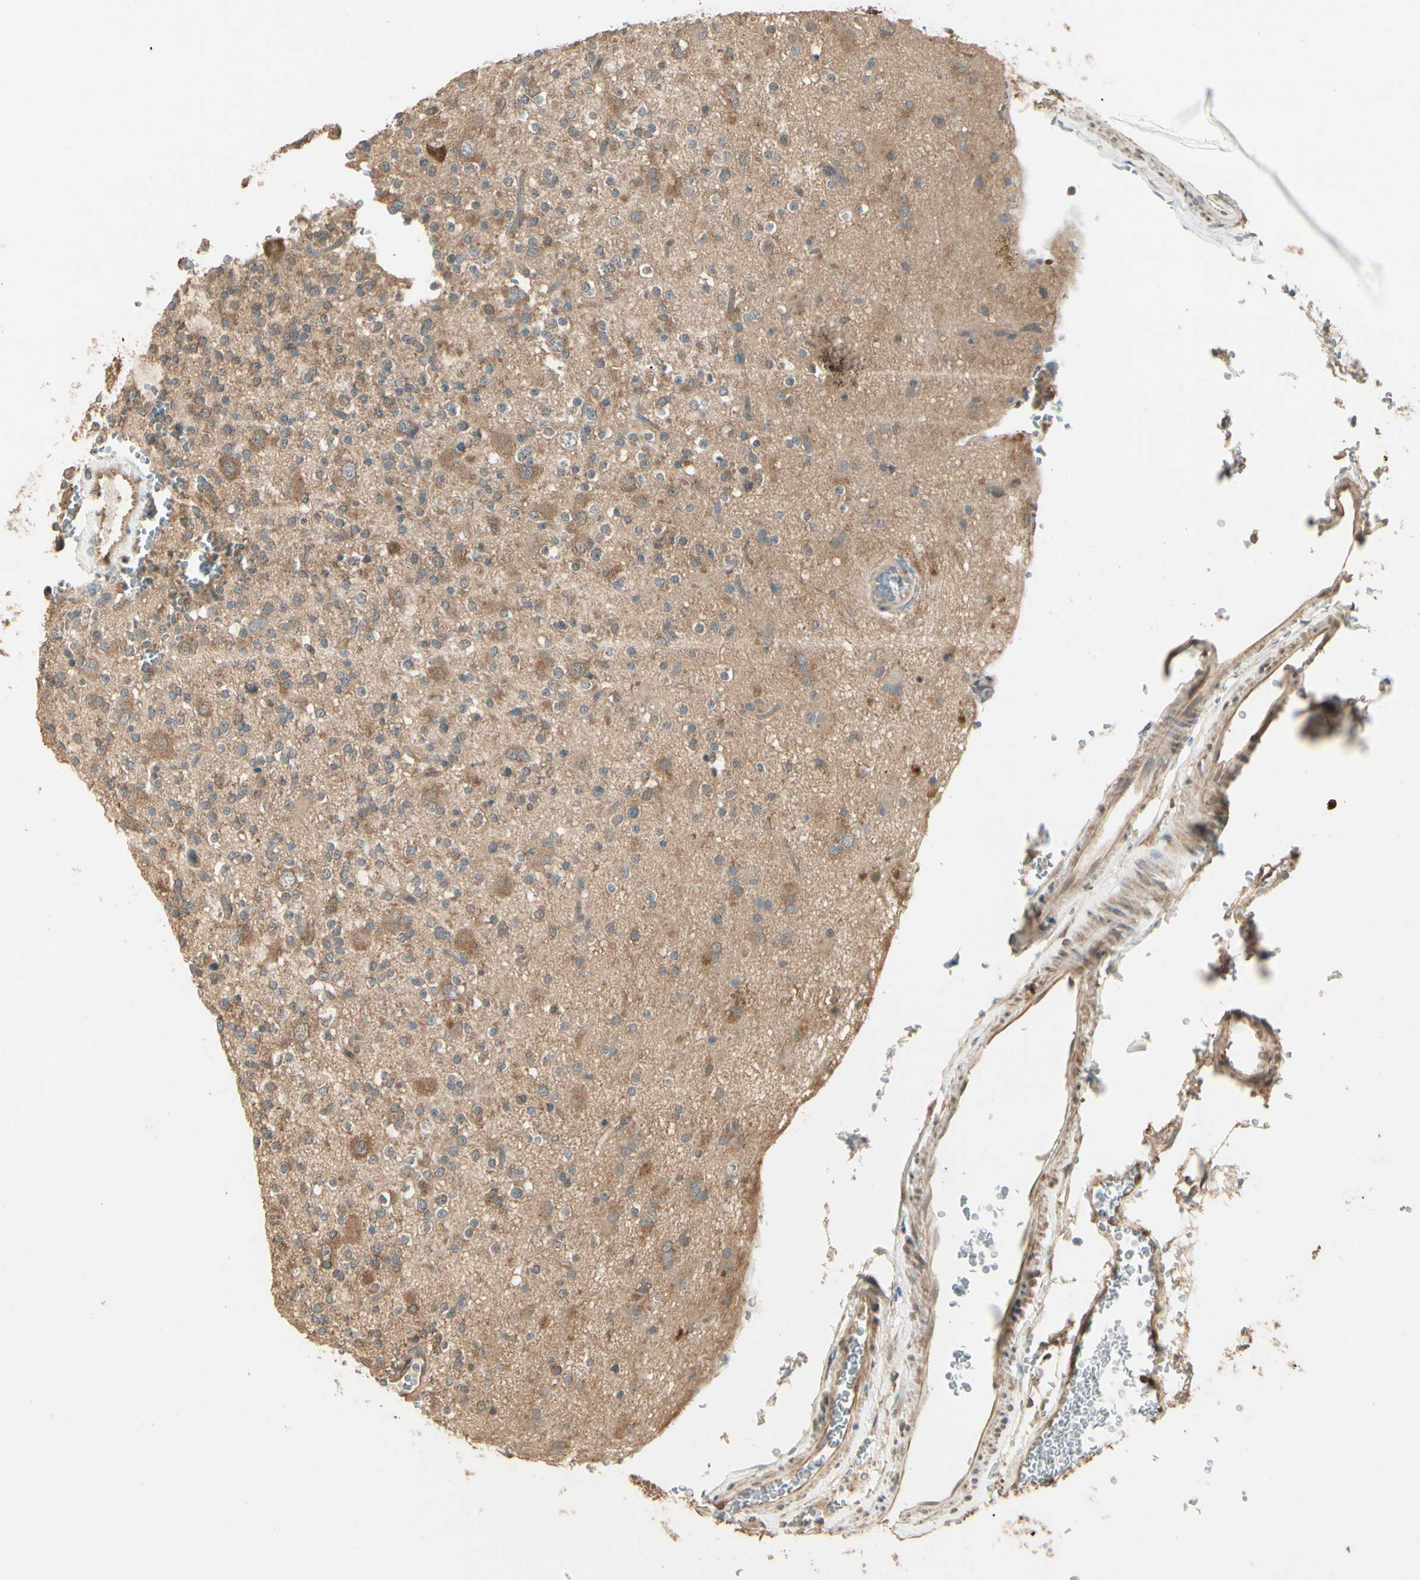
{"staining": {"intensity": "moderate", "quantity": ">75%", "location": "cytoplasmic/membranous"}, "tissue": "glioma", "cell_type": "Tumor cells", "image_type": "cancer", "snomed": [{"axis": "morphology", "description": "Glioma, malignant, High grade"}, {"axis": "topography", "description": "Brain"}], "caption": "Human malignant high-grade glioma stained with a protein marker displays moderate staining in tumor cells.", "gene": "CCT7", "patient": {"sex": "male", "age": 47}}